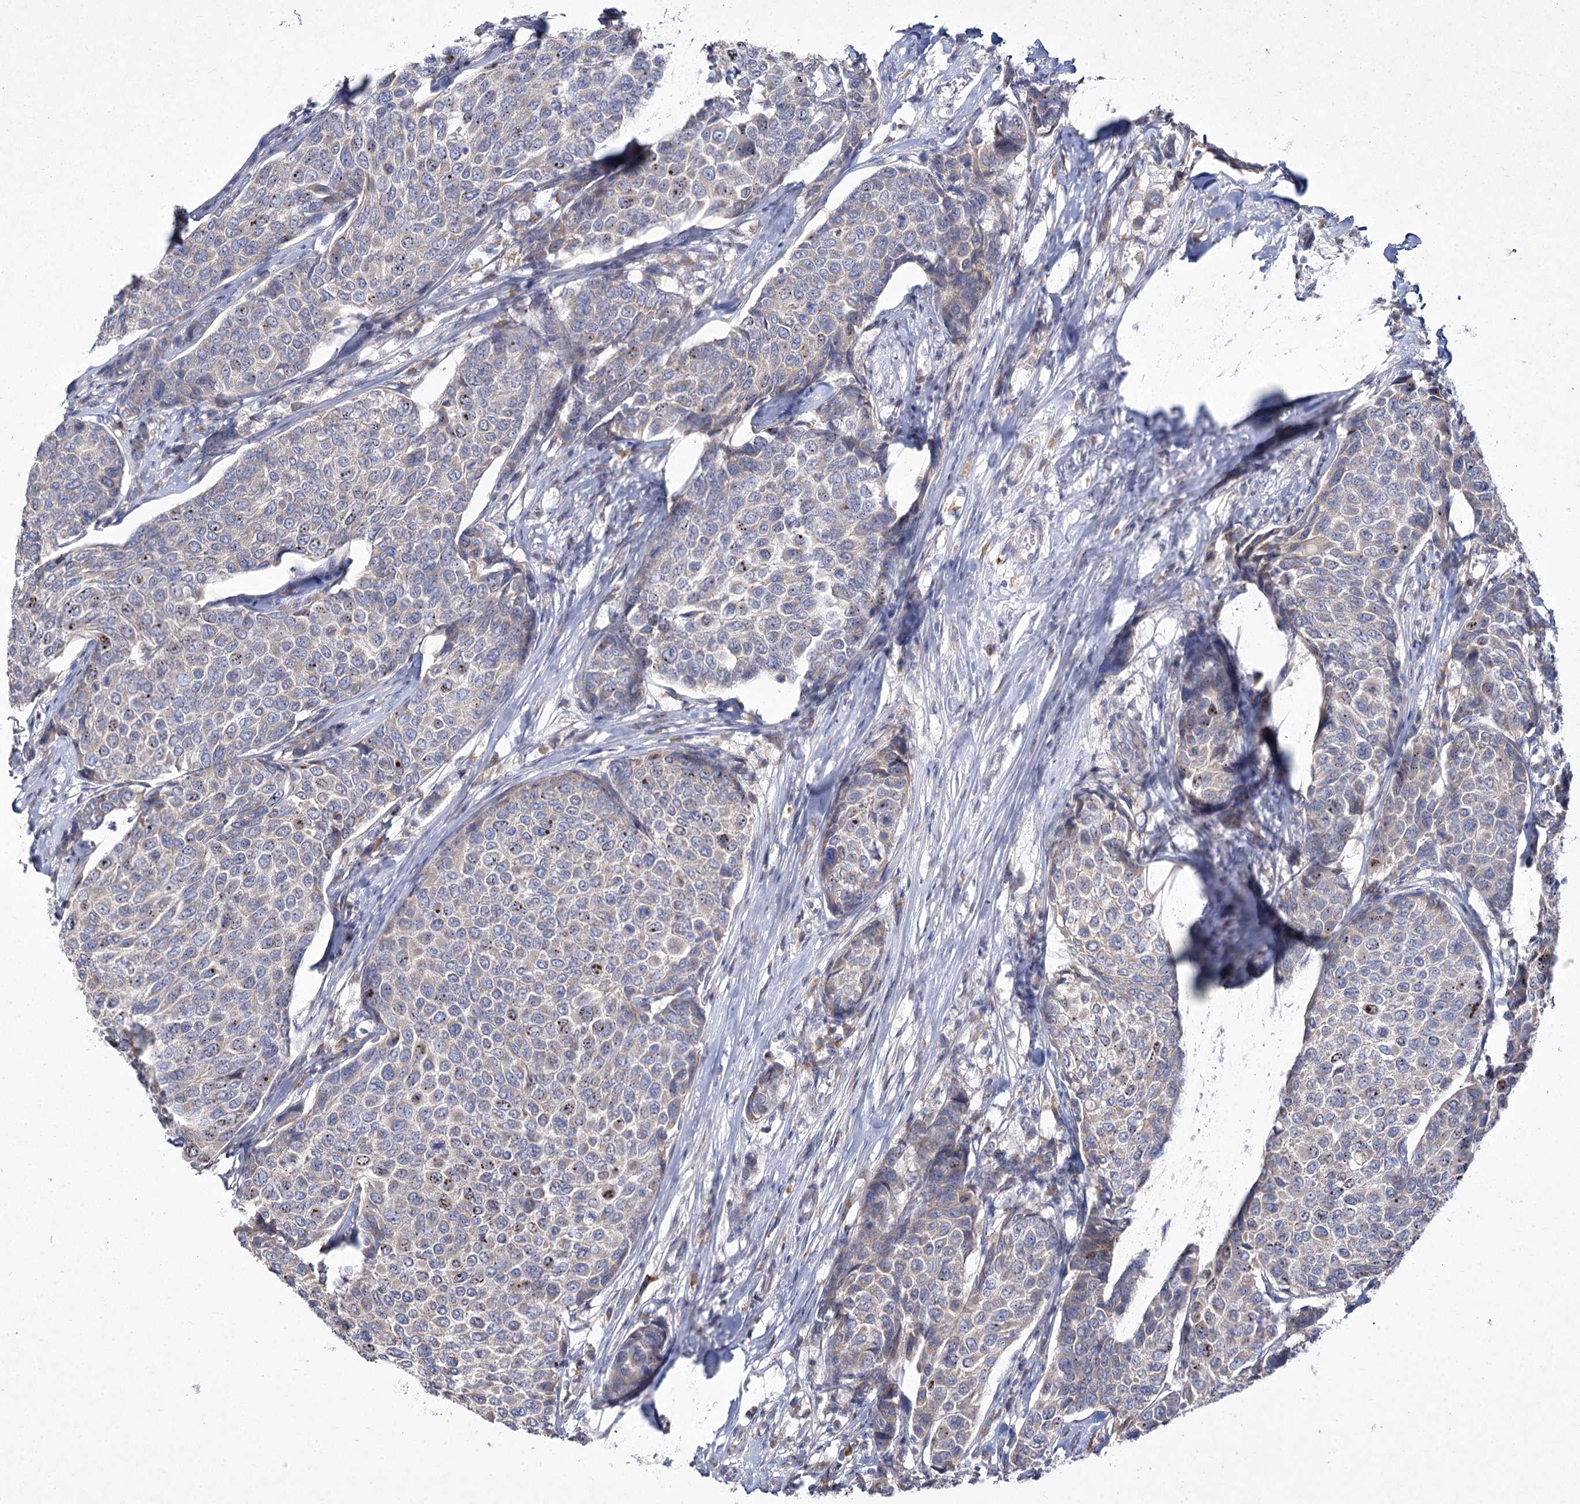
{"staining": {"intensity": "negative", "quantity": "none", "location": "none"}, "tissue": "breast cancer", "cell_type": "Tumor cells", "image_type": "cancer", "snomed": [{"axis": "morphology", "description": "Duct carcinoma"}, {"axis": "topography", "description": "Breast"}], "caption": "This is an immunohistochemistry (IHC) image of intraductal carcinoma (breast). There is no staining in tumor cells.", "gene": "NIPAL4", "patient": {"sex": "female", "age": 55}}